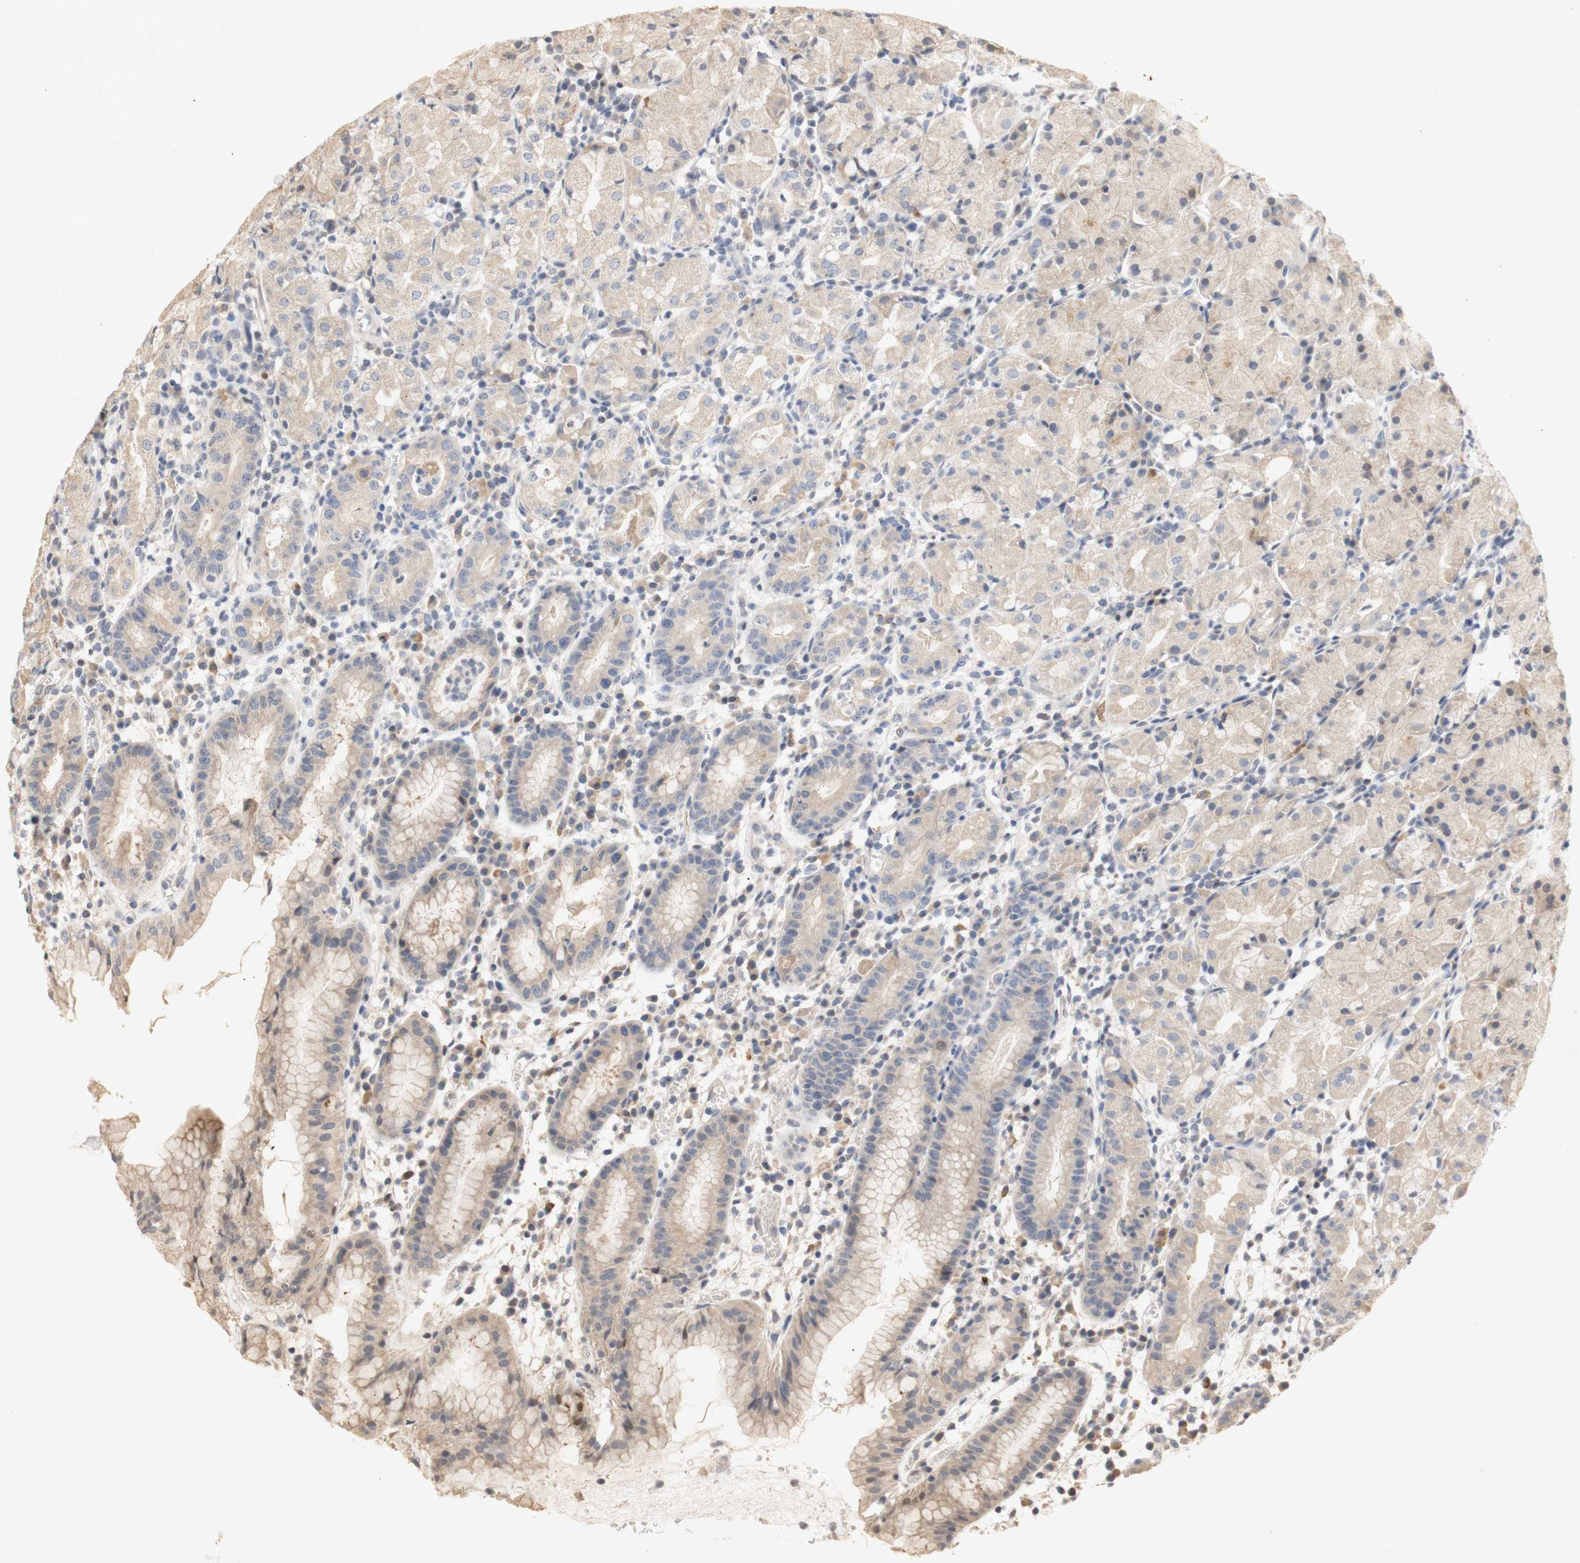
{"staining": {"intensity": "weak", "quantity": ">75%", "location": "cytoplasmic/membranous"}, "tissue": "stomach", "cell_type": "Glandular cells", "image_type": "normal", "snomed": [{"axis": "morphology", "description": "Normal tissue, NOS"}, {"axis": "topography", "description": "Stomach"}, {"axis": "topography", "description": "Stomach, lower"}], "caption": "A brown stain labels weak cytoplasmic/membranous expression of a protein in glandular cells of unremarkable stomach.", "gene": "FOSB", "patient": {"sex": "female", "age": 75}}